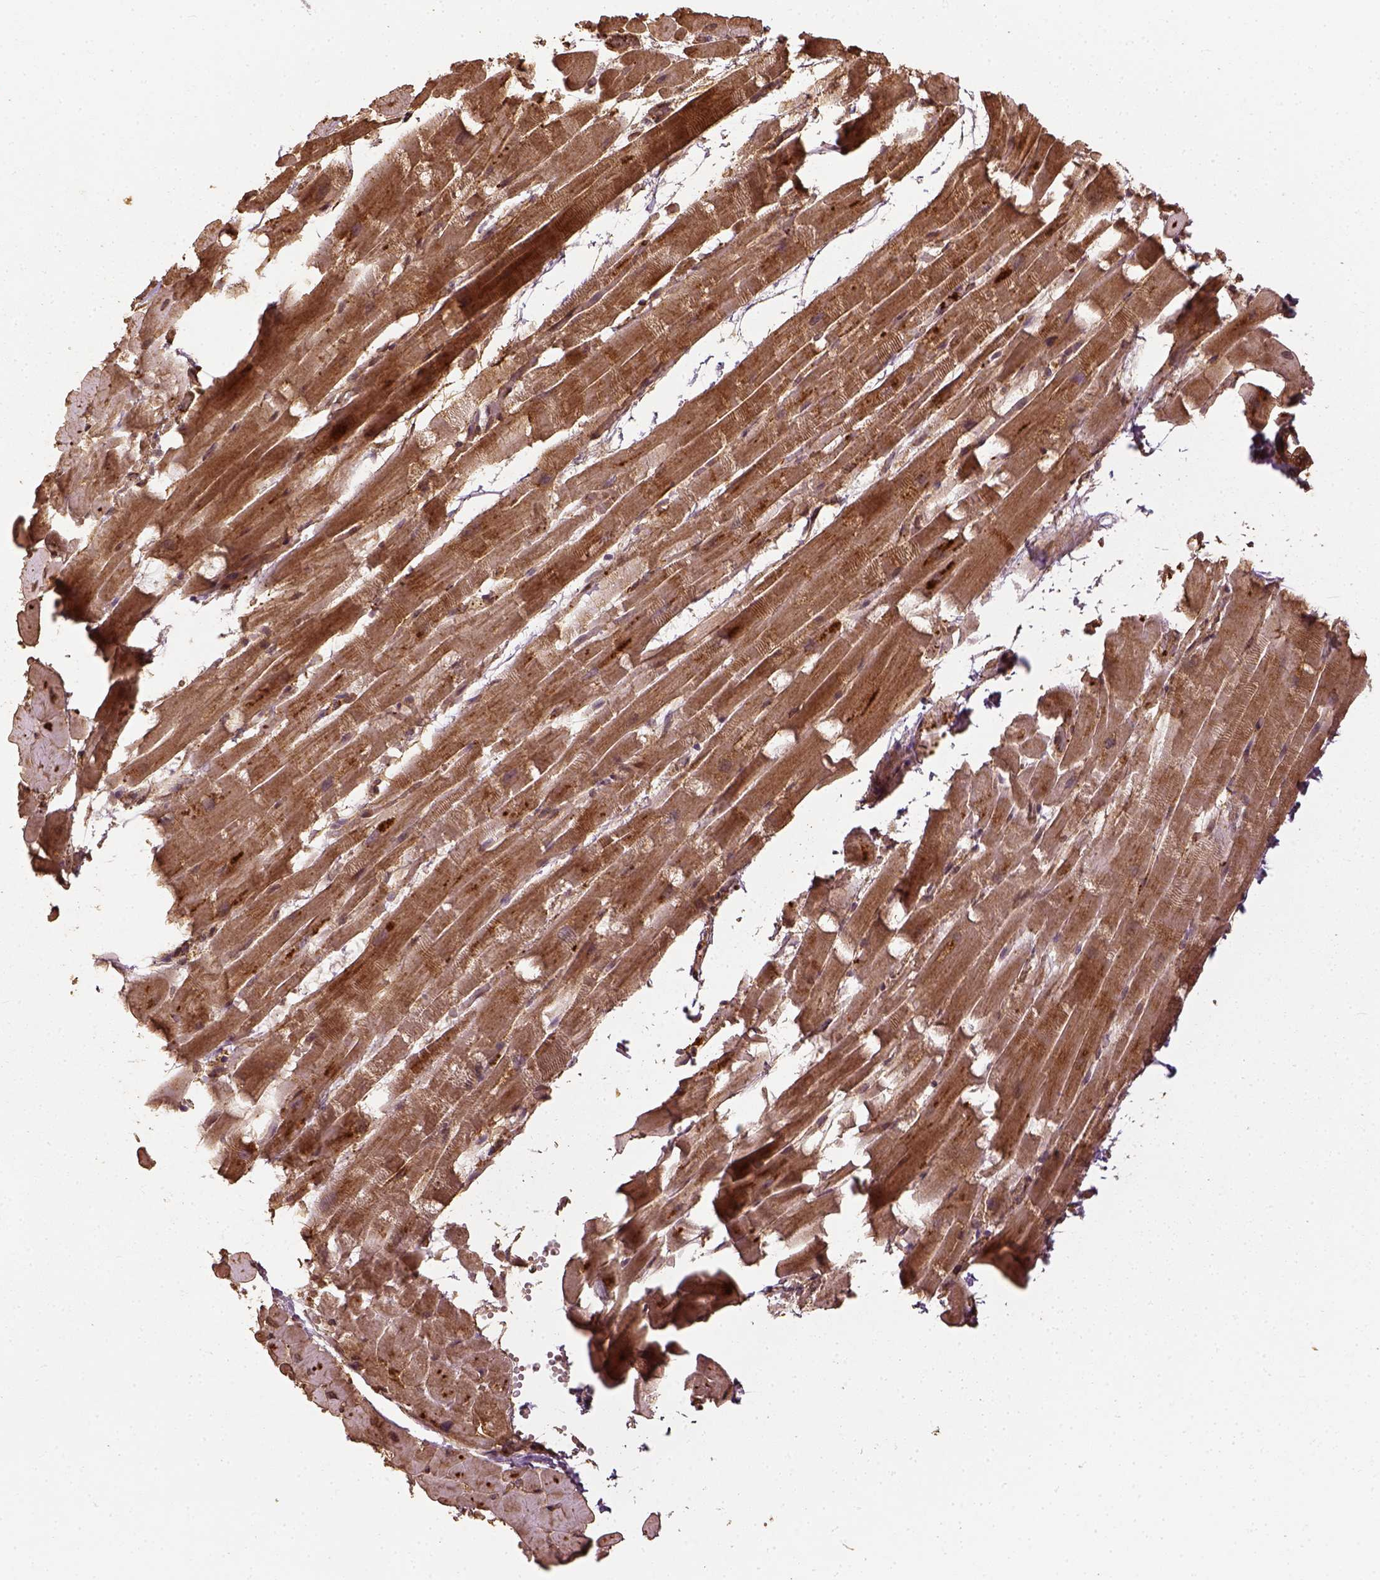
{"staining": {"intensity": "moderate", "quantity": ">75%", "location": "cytoplasmic/membranous"}, "tissue": "heart muscle", "cell_type": "Cardiomyocytes", "image_type": "normal", "snomed": [{"axis": "morphology", "description": "Normal tissue, NOS"}, {"axis": "topography", "description": "Heart"}], "caption": "An image showing moderate cytoplasmic/membranous positivity in approximately >75% of cardiomyocytes in unremarkable heart muscle, as visualized by brown immunohistochemical staining.", "gene": "VEGFA", "patient": {"sex": "male", "age": 37}}